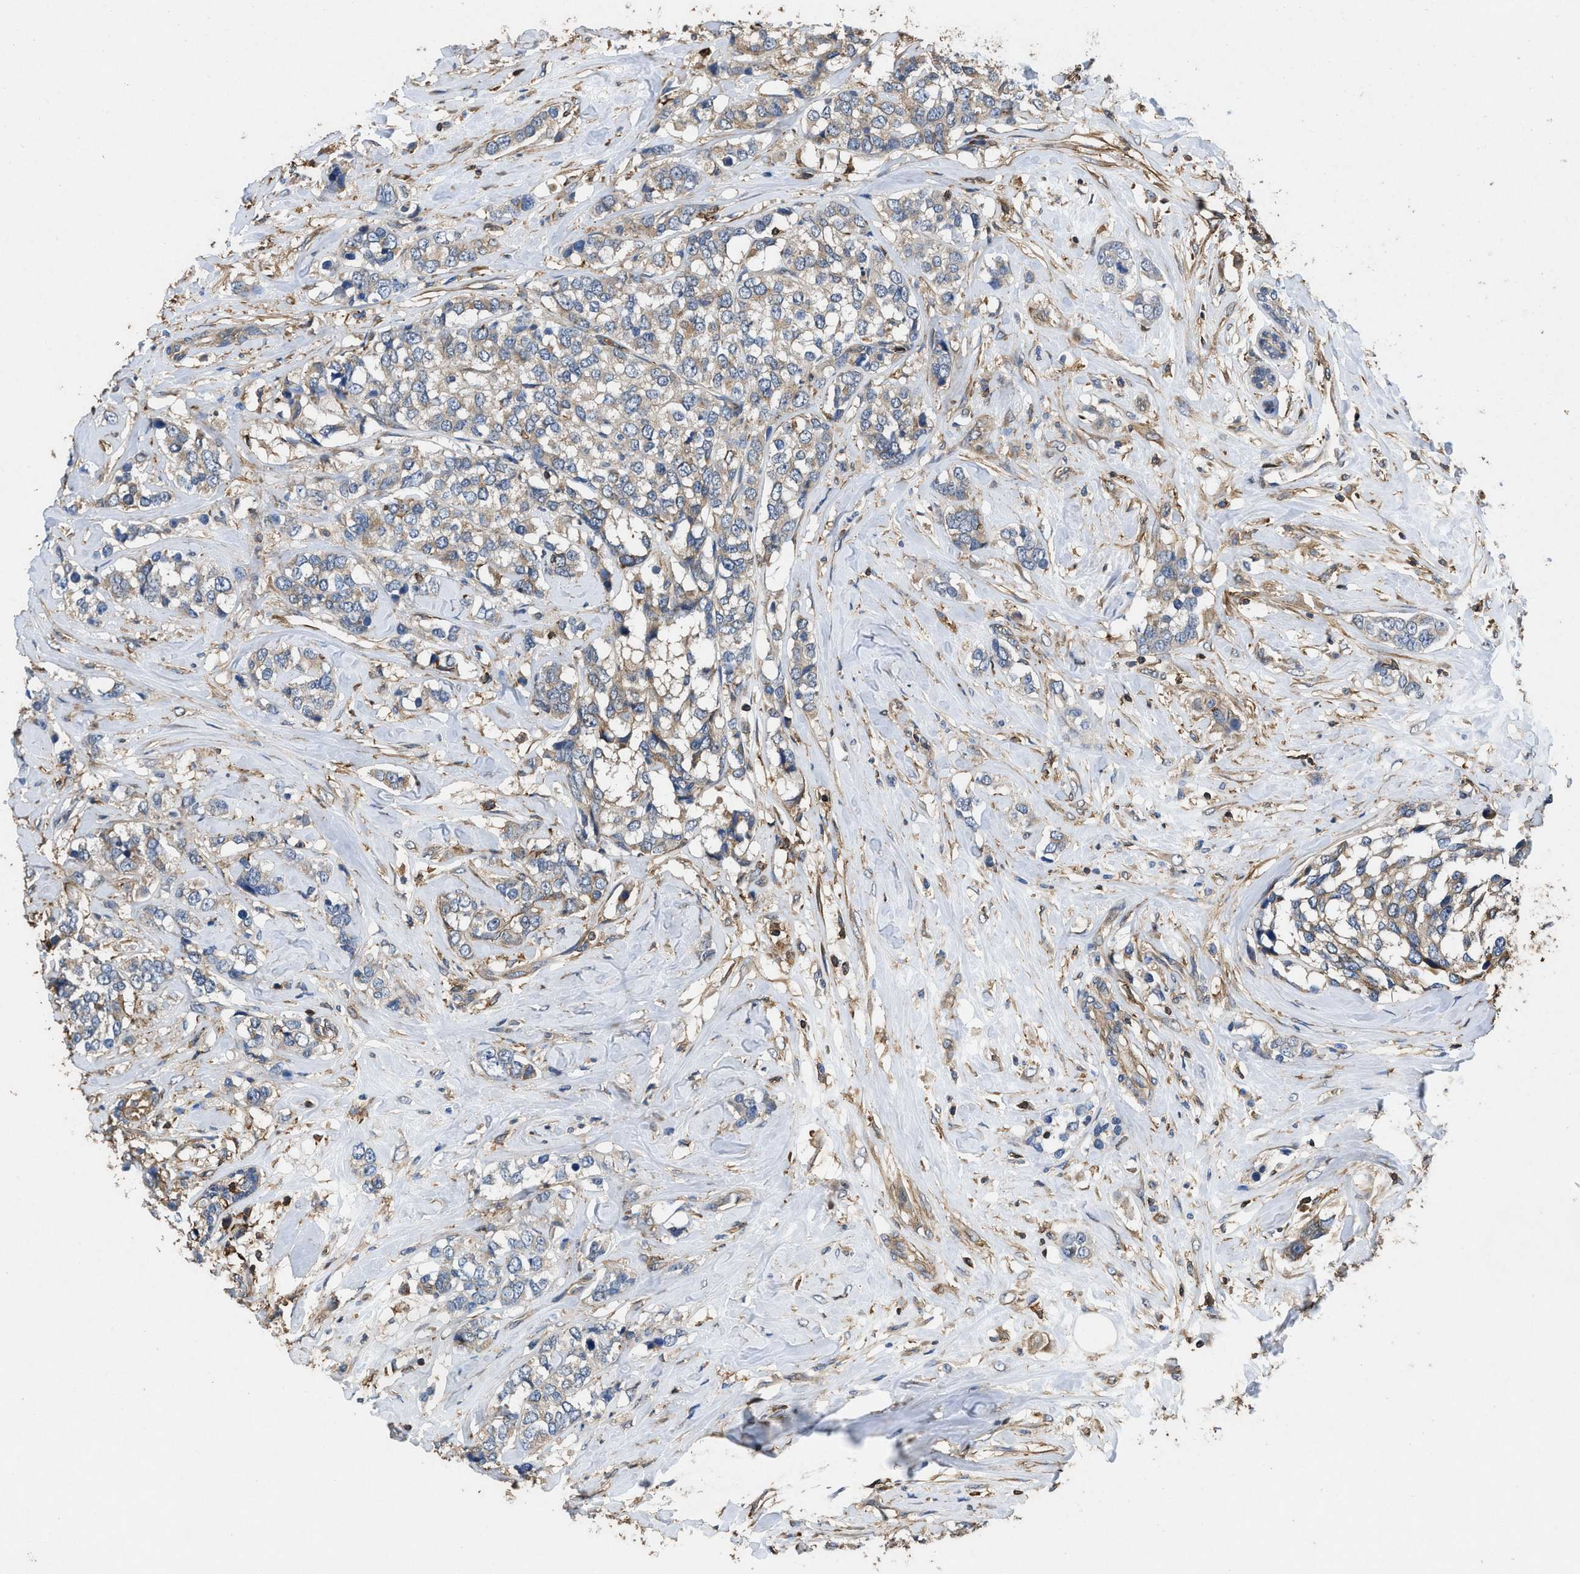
{"staining": {"intensity": "weak", "quantity": "25%-75%", "location": "cytoplasmic/membranous"}, "tissue": "breast cancer", "cell_type": "Tumor cells", "image_type": "cancer", "snomed": [{"axis": "morphology", "description": "Lobular carcinoma"}, {"axis": "topography", "description": "Breast"}], "caption": "IHC of lobular carcinoma (breast) exhibits low levels of weak cytoplasmic/membranous staining in approximately 25%-75% of tumor cells.", "gene": "LINGO2", "patient": {"sex": "female", "age": 59}}